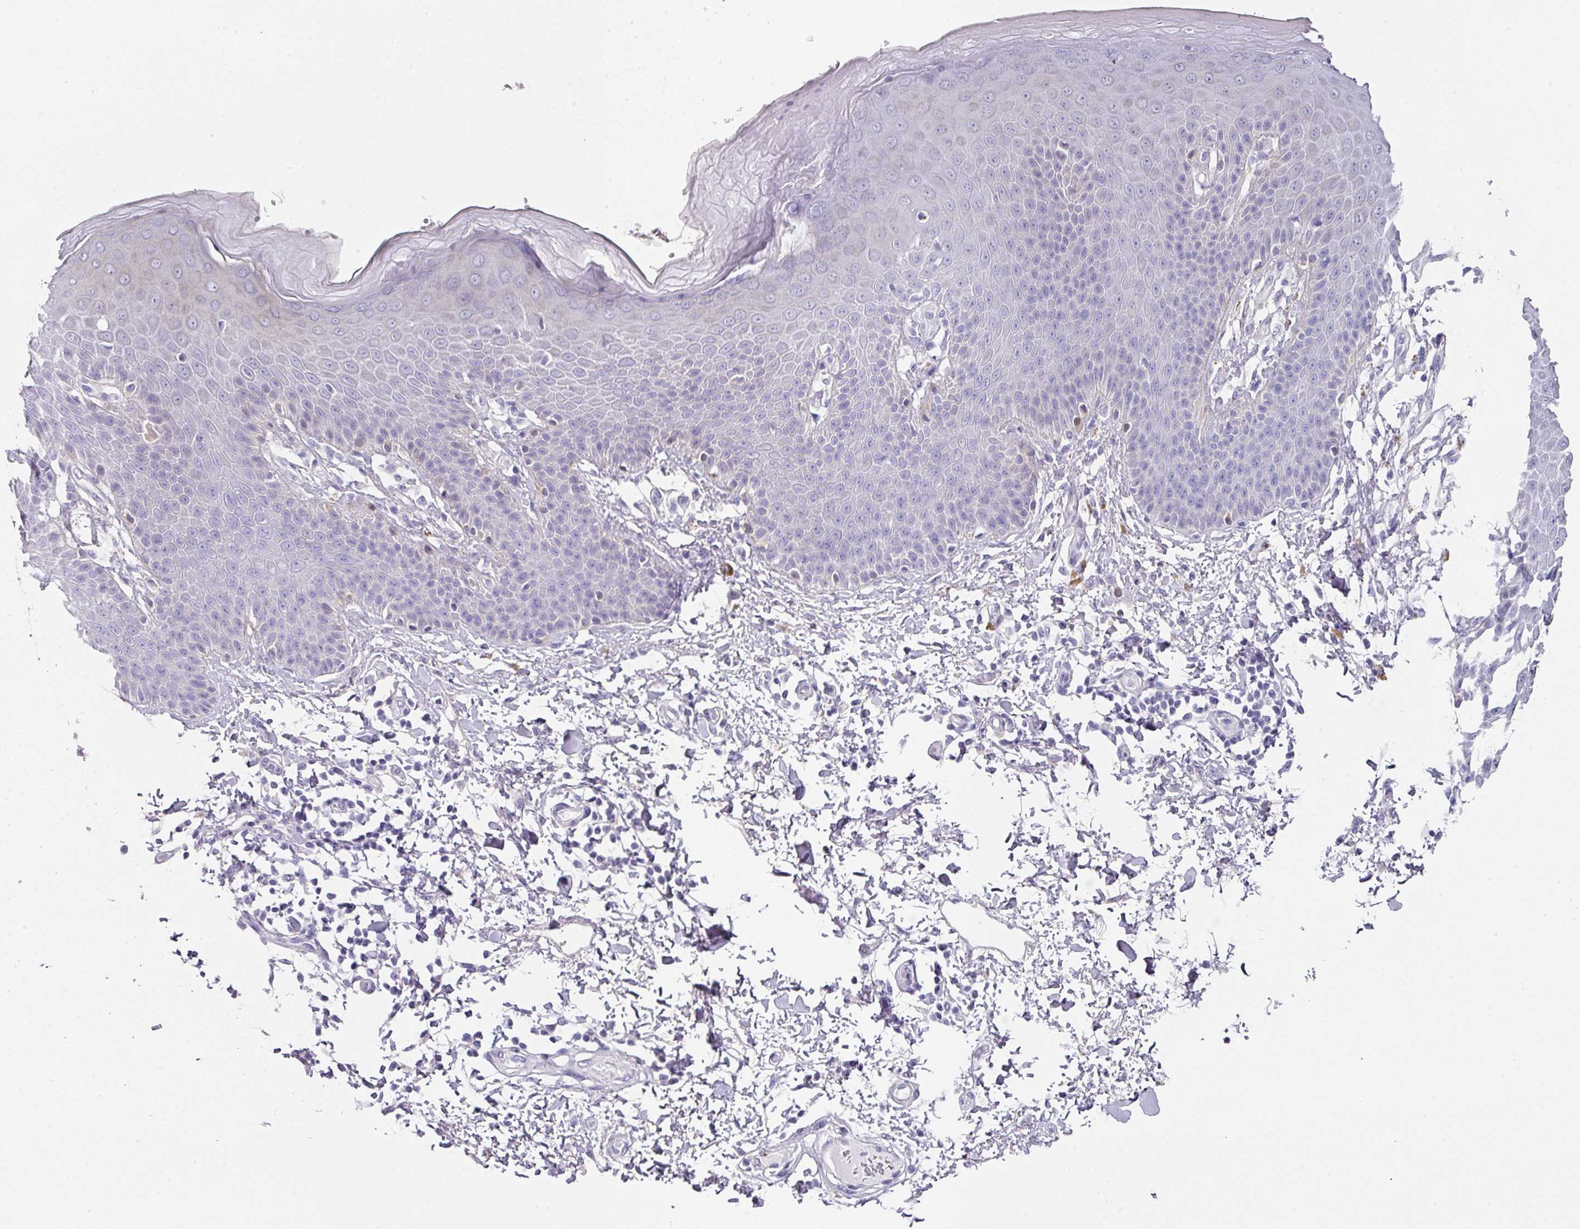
{"staining": {"intensity": "negative", "quantity": "none", "location": "none"}, "tissue": "skin", "cell_type": "Epidermal cells", "image_type": "normal", "snomed": [{"axis": "morphology", "description": "Normal tissue, NOS"}, {"axis": "topography", "description": "Peripheral nerve tissue"}], "caption": "Epidermal cells are negative for protein expression in unremarkable human skin.", "gene": "ANKRD29", "patient": {"sex": "male", "age": 51}}